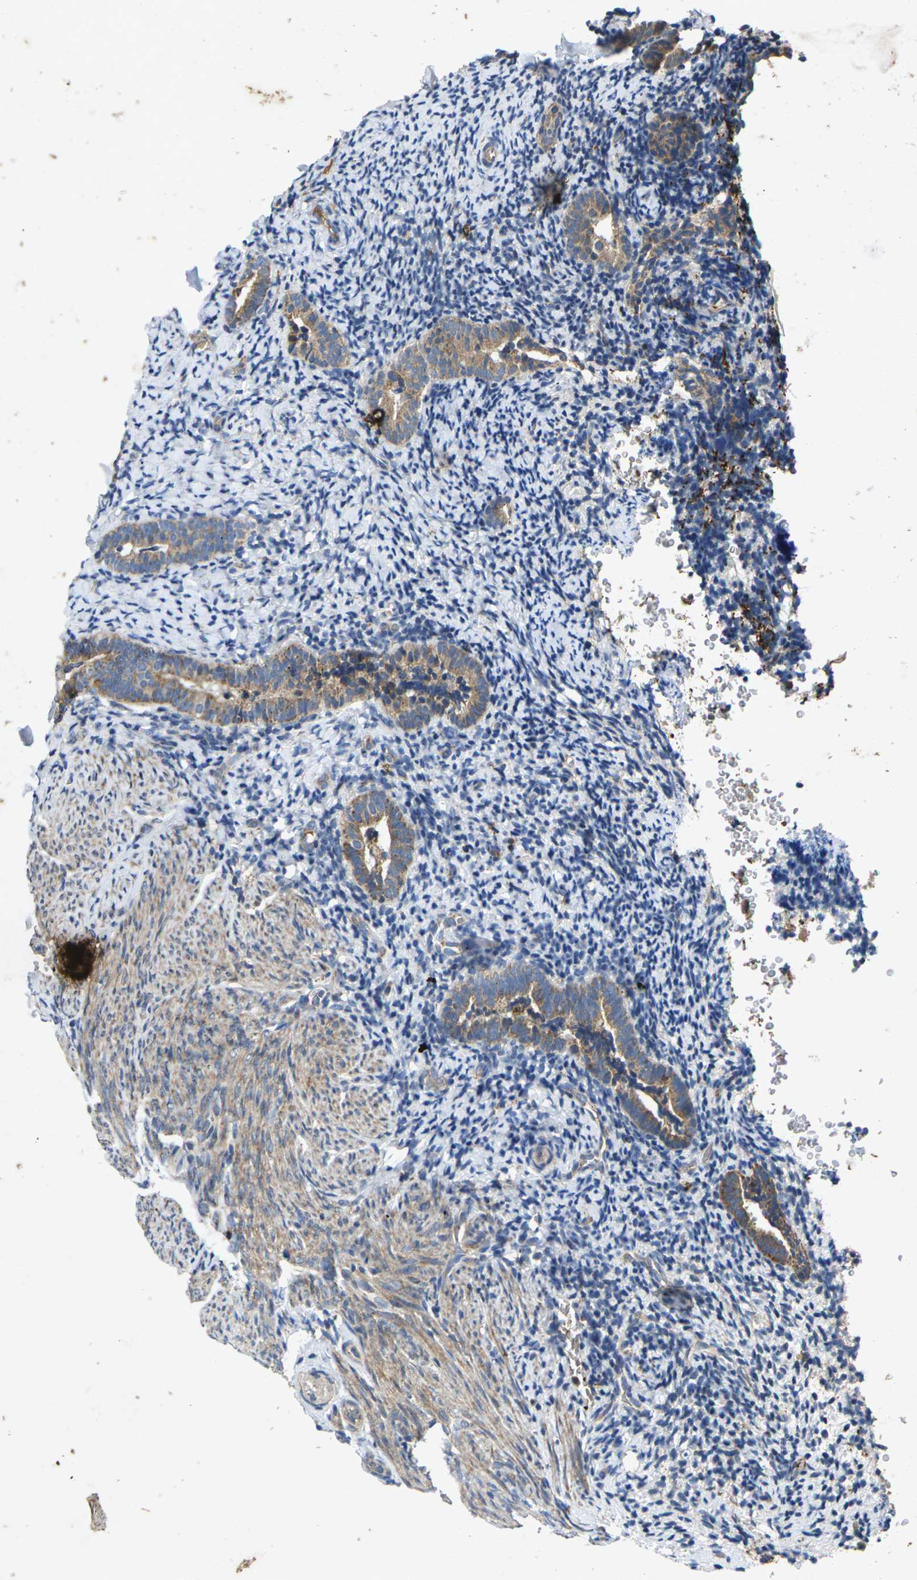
{"staining": {"intensity": "negative", "quantity": "none", "location": "none"}, "tissue": "endometrium", "cell_type": "Cells in endometrial stroma", "image_type": "normal", "snomed": [{"axis": "morphology", "description": "Normal tissue, NOS"}, {"axis": "topography", "description": "Endometrium"}], "caption": "Immunohistochemistry (IHC) of normal endometrium demonstrates no expression in cells in endometrial stroma.", "gene": "KIF1B", "patient": {"sex": "female", "age": 51}}